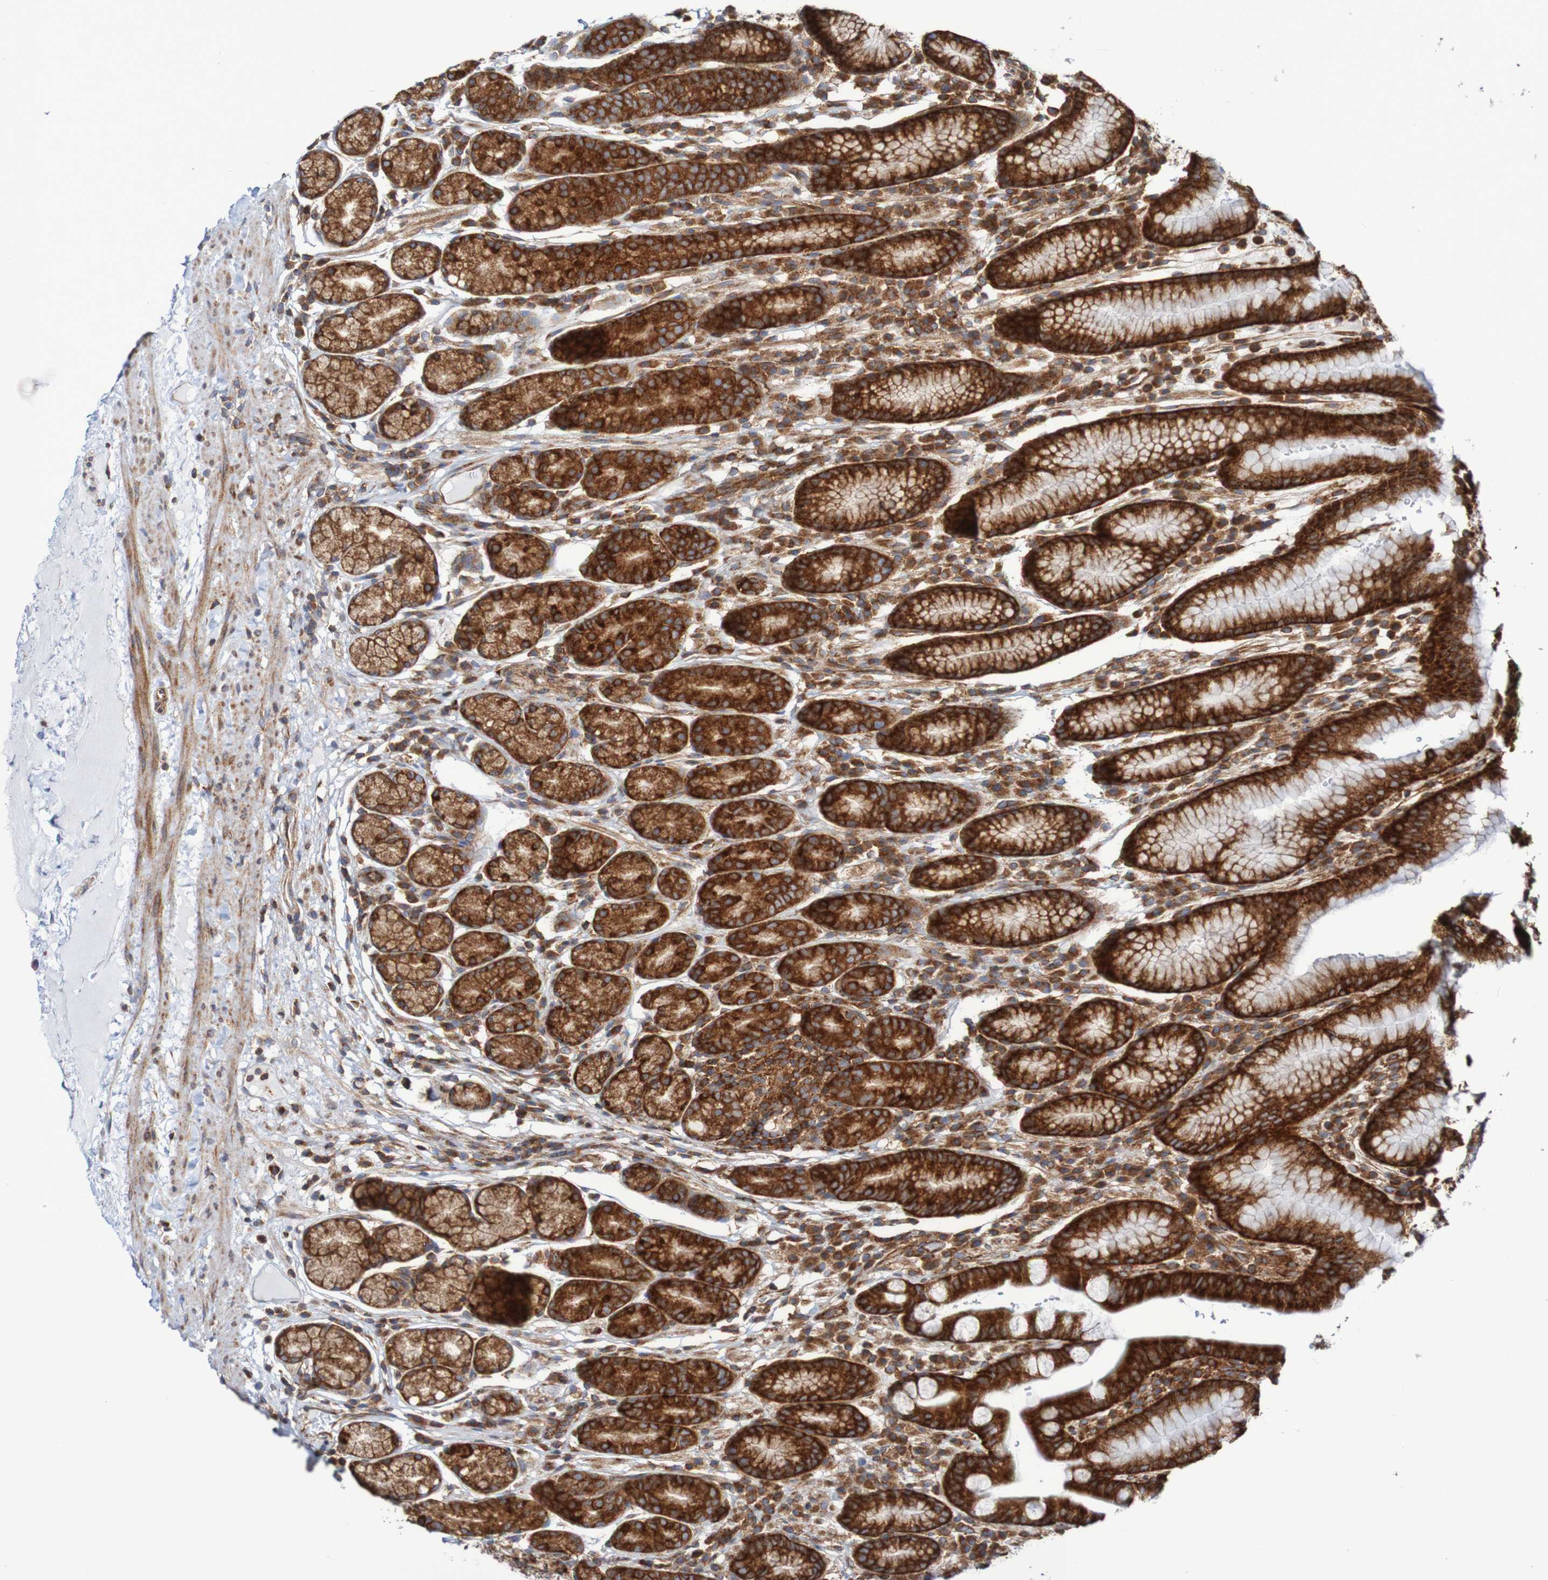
{"staining": {"intensity": "strong", "quantity": ">75%", "location": "cytoplasmic/membranous"}, "tissue": "stomach", "cell_type": "Glandular cells", "image_type": "normal", "snomed": [{"axis": "morphology", "description": "Normal tissue, NOS"}, {"axis": "topography", "description": "Stomach, lower"}], "caption": "Unremarkable stomach shows strong cytoplasmic/membranous staining in about >75% of glandular cells, visualized by immunohistochemistry. (DAB IHC, brown staining for protein, blue staining for nuclei).", "gene": "FXR2", "patient": {"sex": "male", "age": 52}}